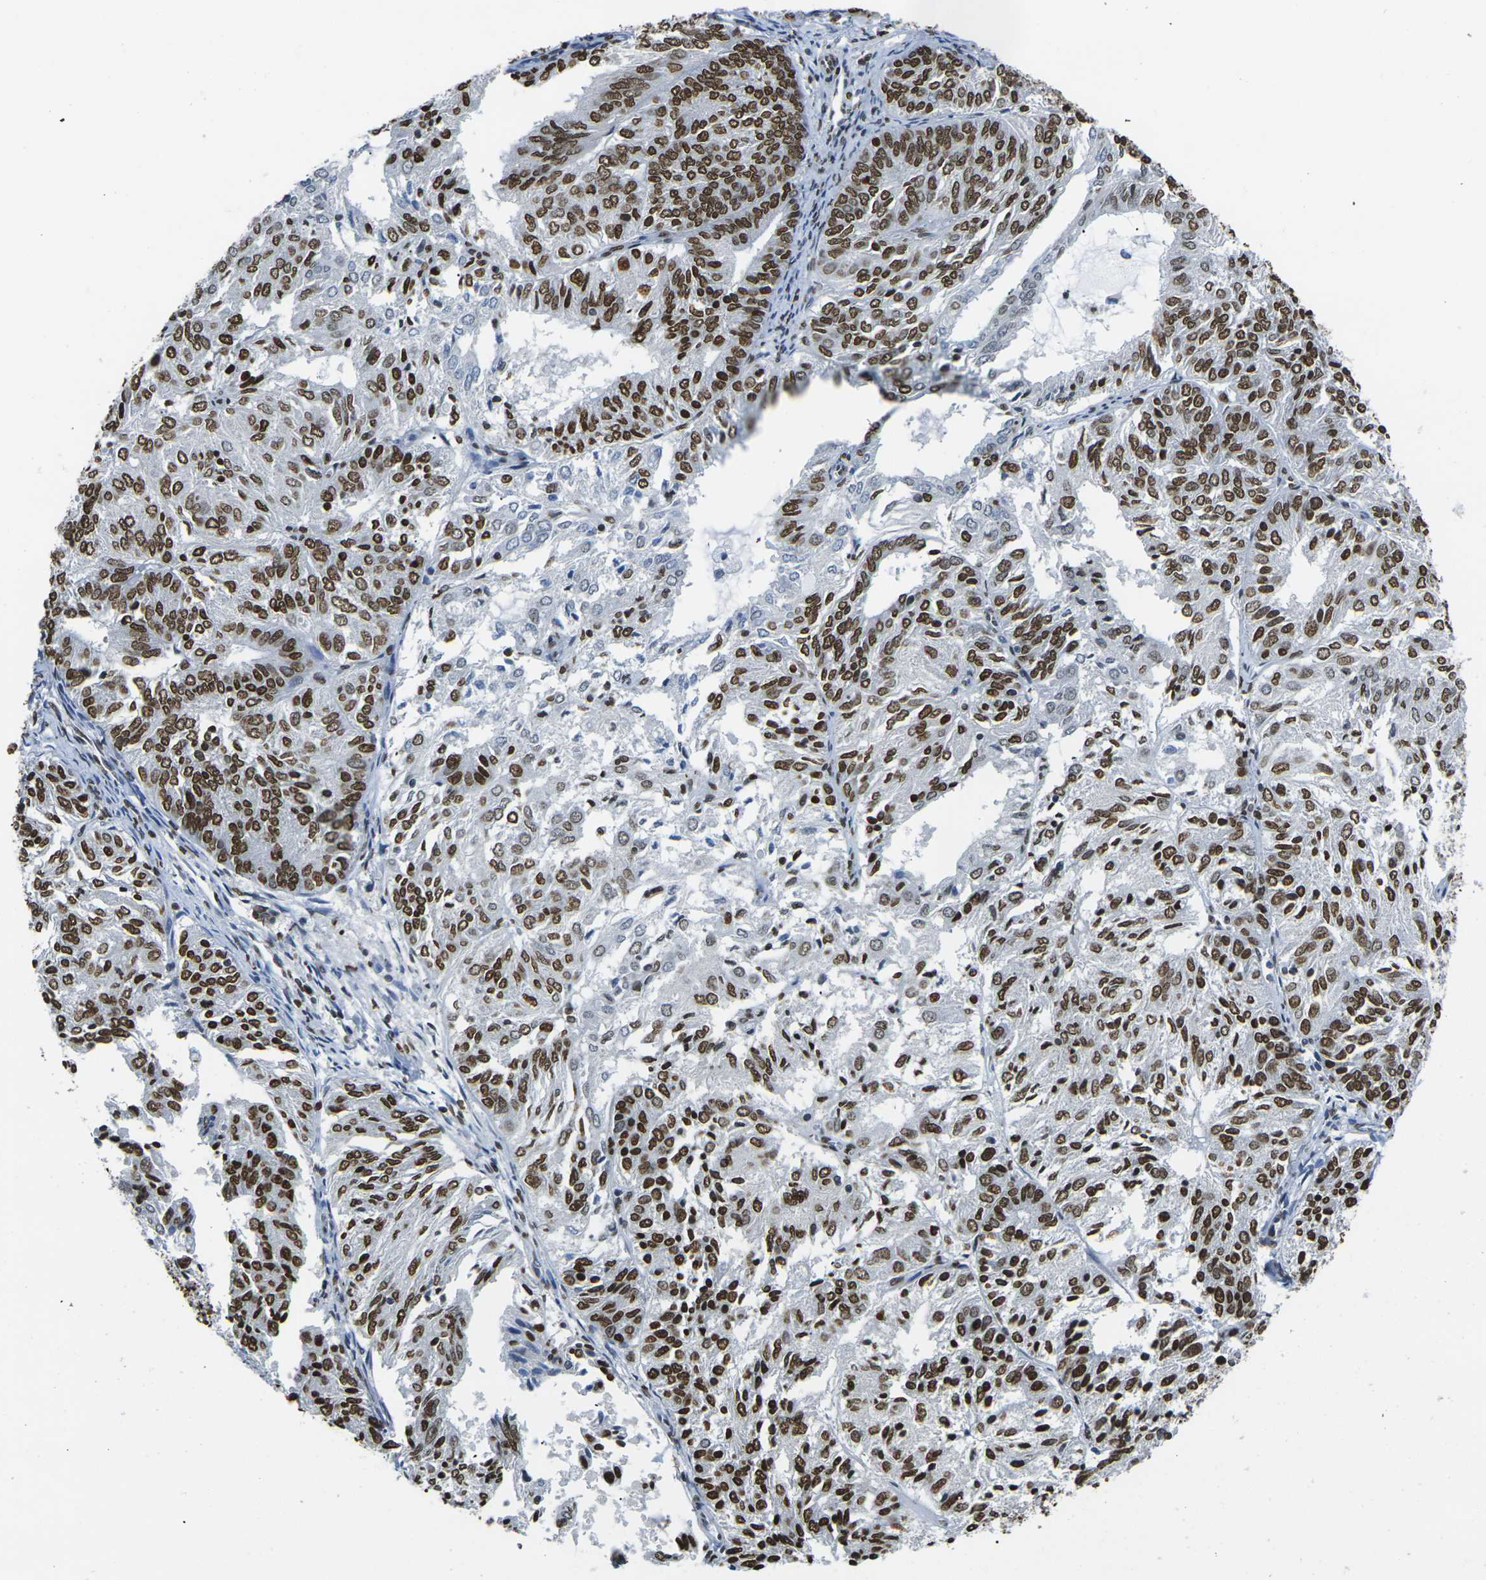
{"staining": {"intensity": "strong", "quantity": ">75%", "location": "nuclear"}, "tissue": "endometrial cancer", "cell_type": "Tumor cells", "image_type": "cancer", "snomed": [{"axis": "morphology", "description": "Adenocarcinoma, NOS"}, {"axis": "topography", "description": "Uterus"}], "caption": "IHC histopathology image of endometrial cancer (adenocarcinoma) stained for a protein (brown), which displays high levels of strong nuclear expression in approximately >75% of tumor cells.", "gene": "DRAXIN", "patient": {"sex": "female", "age": 60}}